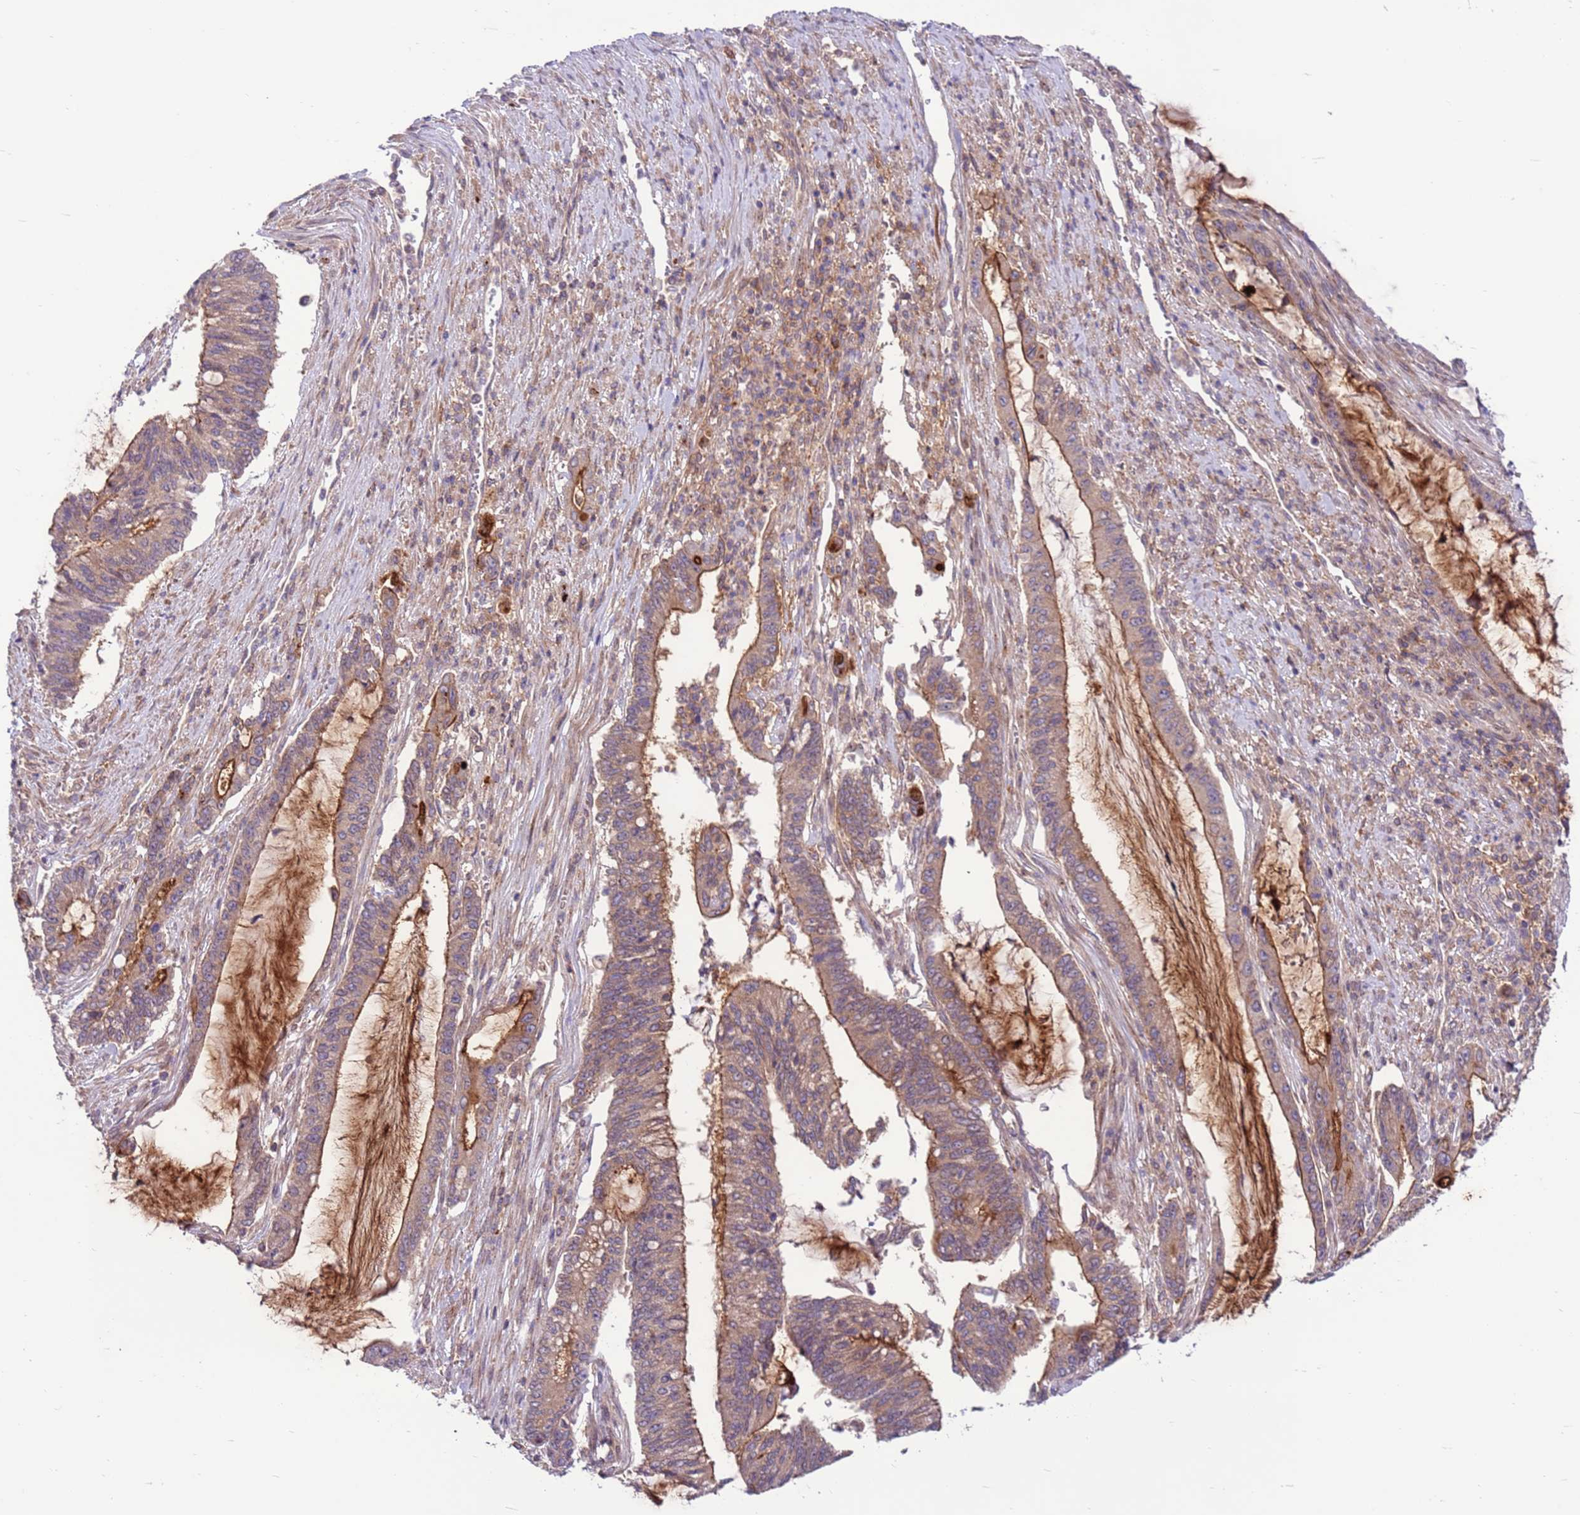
{"staining": {"intensity": "moderate", "quantity": "25%-75%", "location": "cytoplasmic/membranous"}, "tissue": "pancreatic cancer", "cell_type": "Tumor cells", "image_type": "cancer", "snomed": [{"axis": "morphology", "description": "Adenocarcinoma, NOS"}, {"axis": "topography", "description": "Pancreas"}], "caption": "Protein staining of pancreatic cancer tissue demonstrates moderate cytoplasmic/membranous positivity in approximately 25%-75% of tumor cells.", "gene": "DDX19B", "patient": {"sex": "female", "age": 50}}